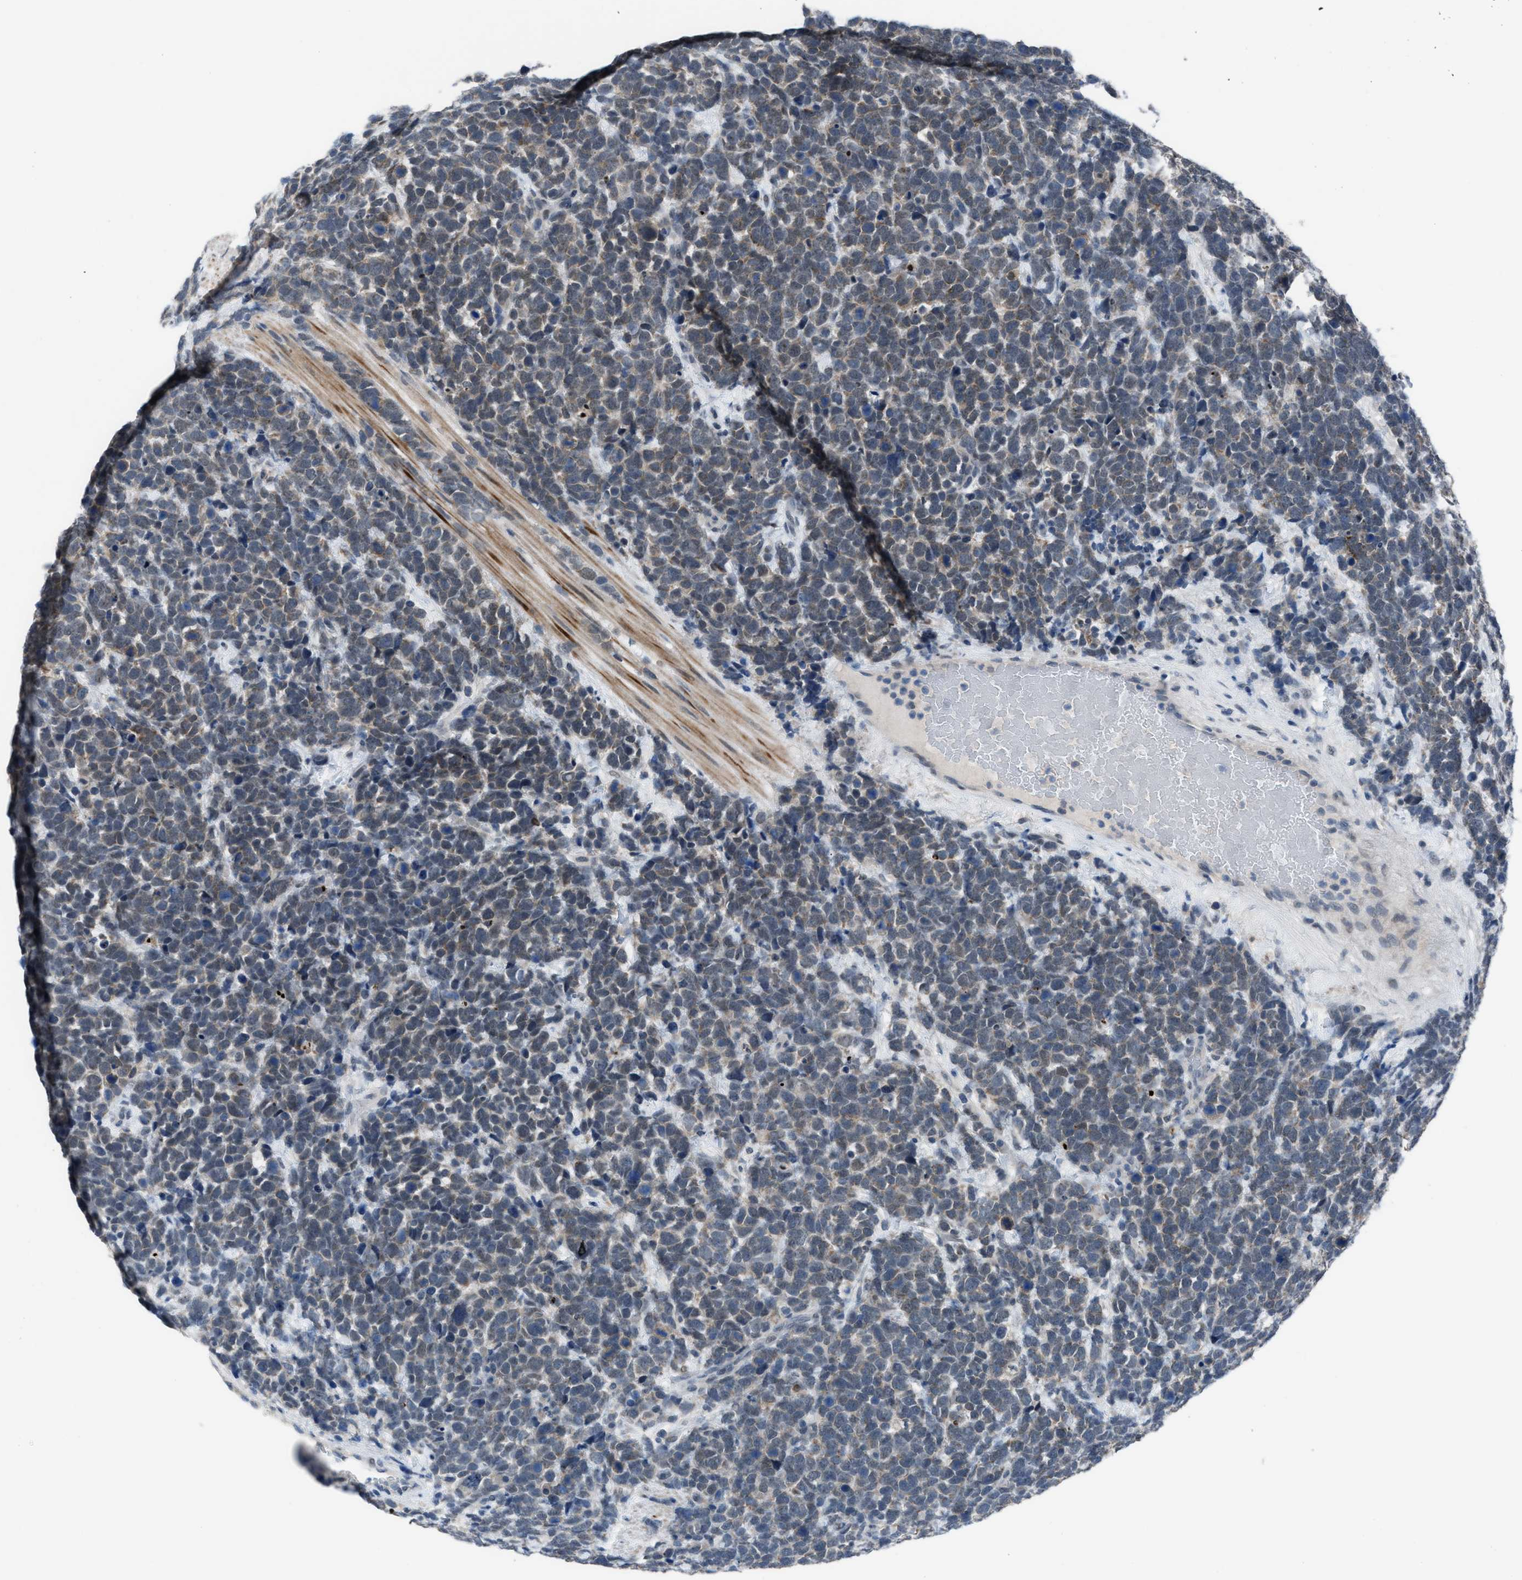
{"staining": {"intensity": "weak", "quantity": "25%-75%", "location": "cytoplasmic/membranous"}, "tissue": "urothelial cancer", "cell_type": "Tumor cells", "image_type": "cancer", "snomed": [{"axis": "morphology", "description": "Urothelial carcinoma, High grade"}, {"axis": "topography", "description": "Urinary bladder"}], "caption": "Brown immunohistochemical staining in urothelial cancer demonstrates weak cytoplasmic/membranous staining in about 25%-75% of tumor cells. The protein is shown in brown color, while the nuclei are stained blue.", "gene": "ANAPC11", "patient": {"sex": "female", "age": 82}}